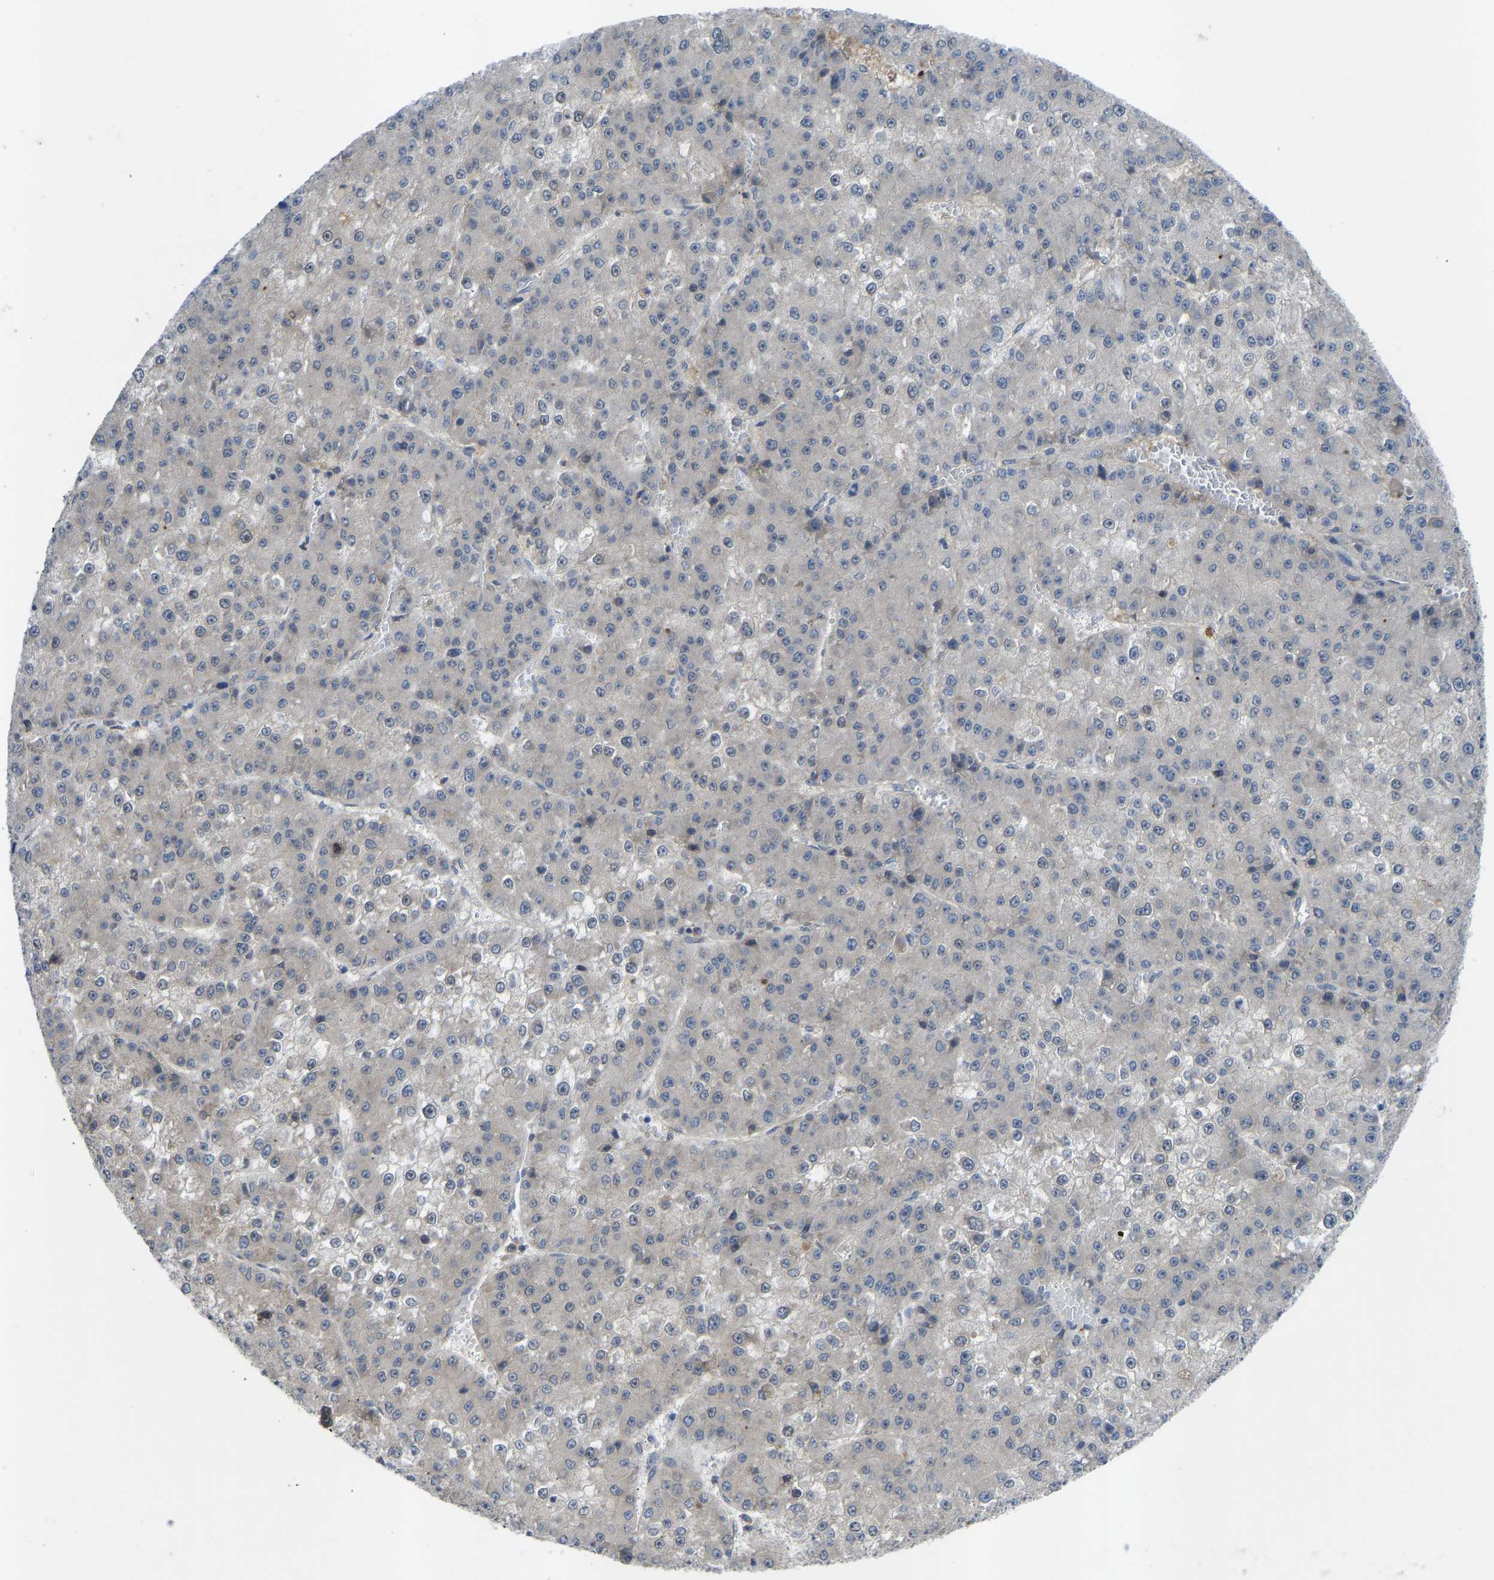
{"staining": {"intensity": "negative", "quantity": "none", "location": "none"}, "tissue": "liver cancer", "cell_type": "Tumor cells", "image_type": "cancer", "snomed": [{"axis": "morphology", "description": "Carcinoma, Hepatocellular, NOS"}, {"axis": "topography", "description": "Liver"}], "caption": "This is an IHC micrograph of human liver cancer. There is no positivity in tumor cells.", "gene": "ZNF251", "patient": {"sex": "female", "age": 73}}